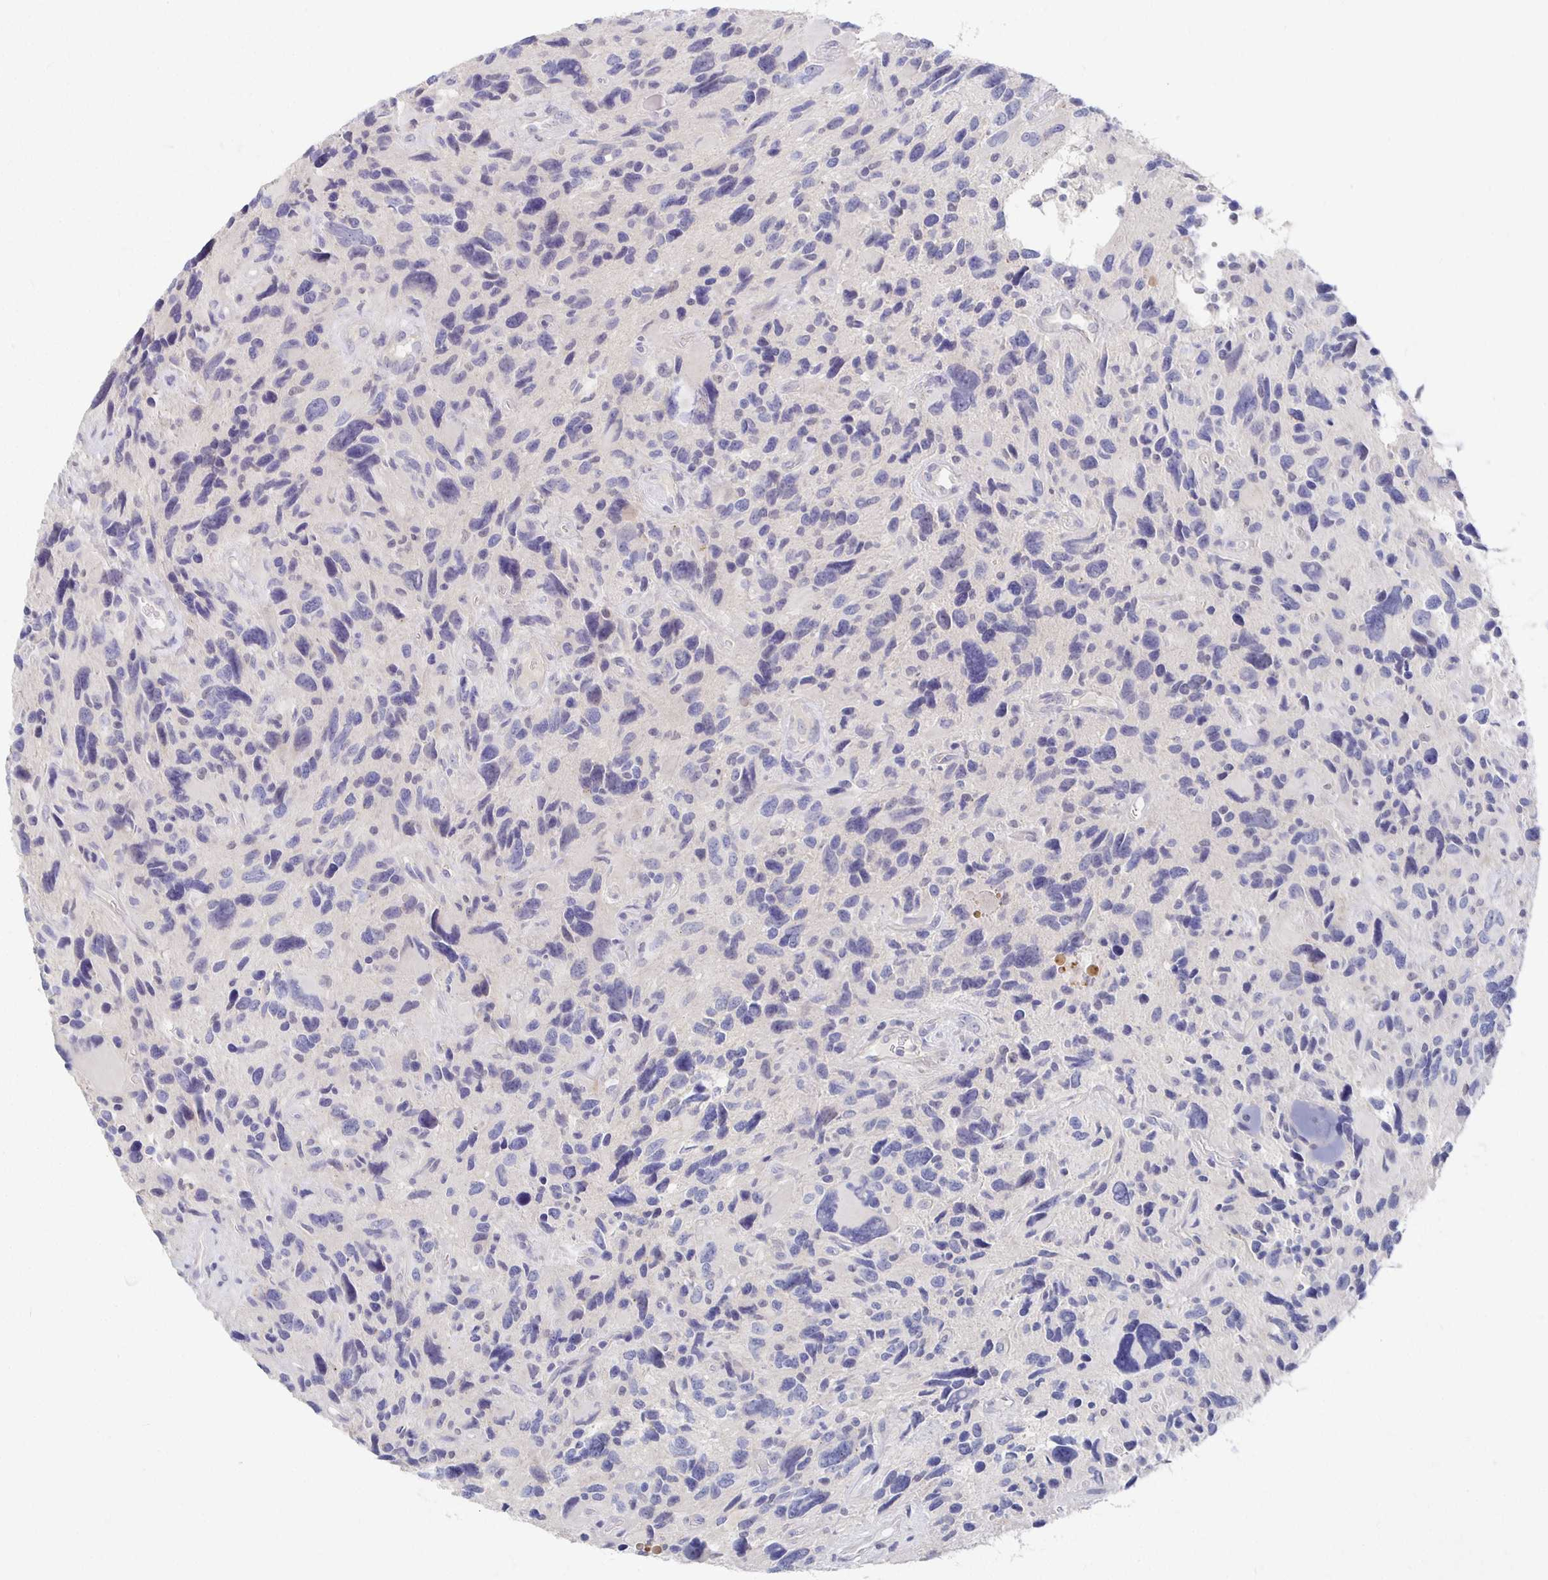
{"staining": {"intensity": "negative", "quantity": "none", "location": "none"}, "tissue": "glioma", "cell_type": "Tumor cells", "image_type": "cancer", "snomed": [{"axis": "morphology", "description": "Glioma, malignant, High grade"}, {"axis": "topography", "description": "Brain"}], "caption": "Glioma was stained to show a protein in brown. There is no significant expression in tumor cells. The staining was performed using DAB (3,3'-diaminobenzidine) to visualize the protein expression in brown, while the nuclei were stained in blue with hematoxylin (Magnification: 20x).", "gene": "FKRP", "patient": {"sex": "male", "age": 46}}